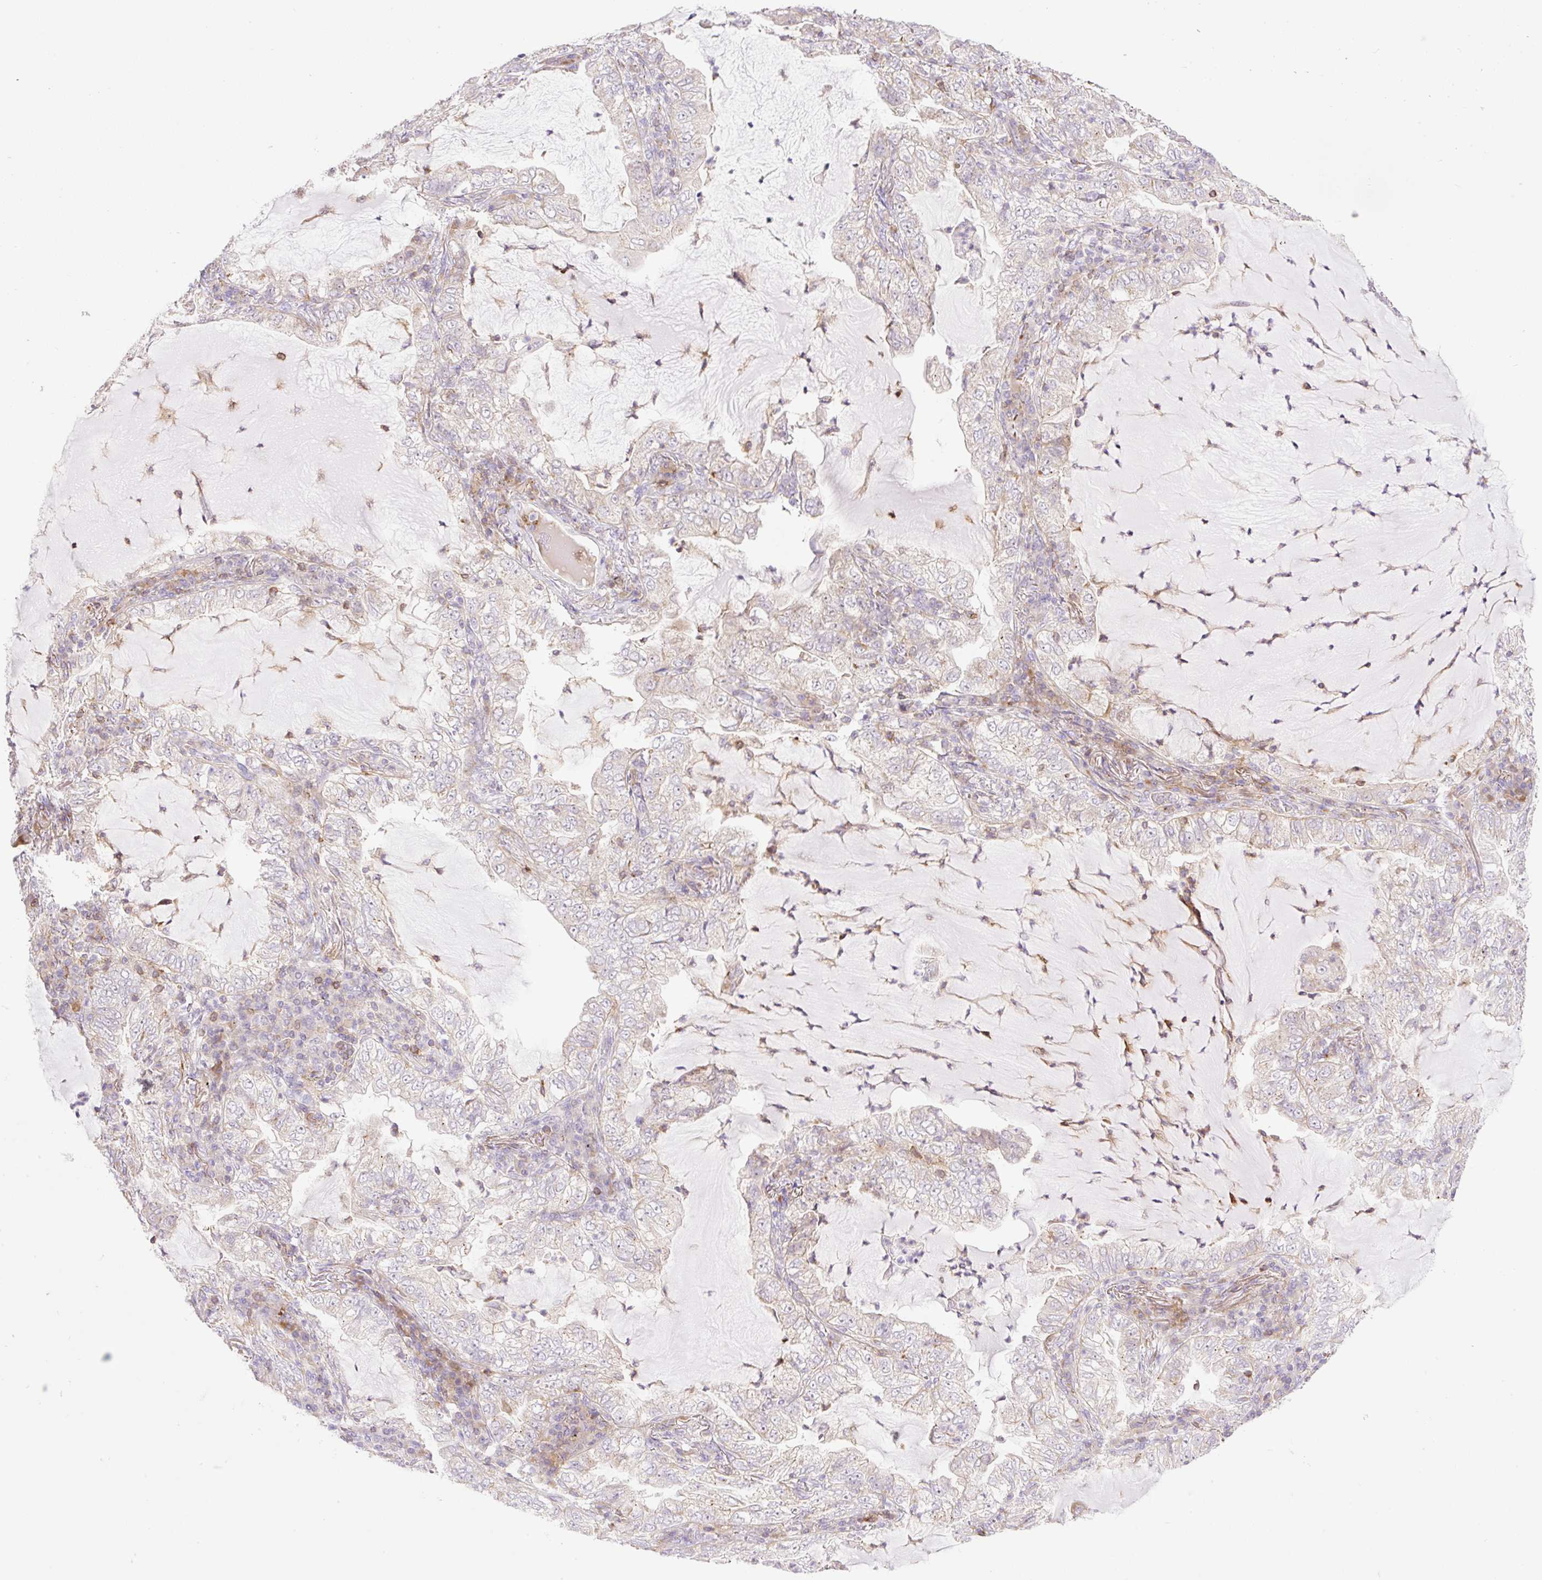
{"staining": {"intensity": "weak", "quantity": "<25%", "location": "cytoplasmic/membranous"}, "tissue": "lung cancer", "cell_type": "Tumor cells", "image_type": "cancer", "snomed": [{"axis": "morphology", "description": "Adenocarcinoma, NOS"}, {"axis": "topography", "description": "Lung"}], "caption": "Immunohistochemistry image of neoplastic tissue: human adenocarcinoma (lung) stained with DAB (3,3'-diaminobenzidine) demonstrates no significant protein positivity in tumor cells.", "gene": "VPS25", "patient": {"sex": "female", "age": 73}}